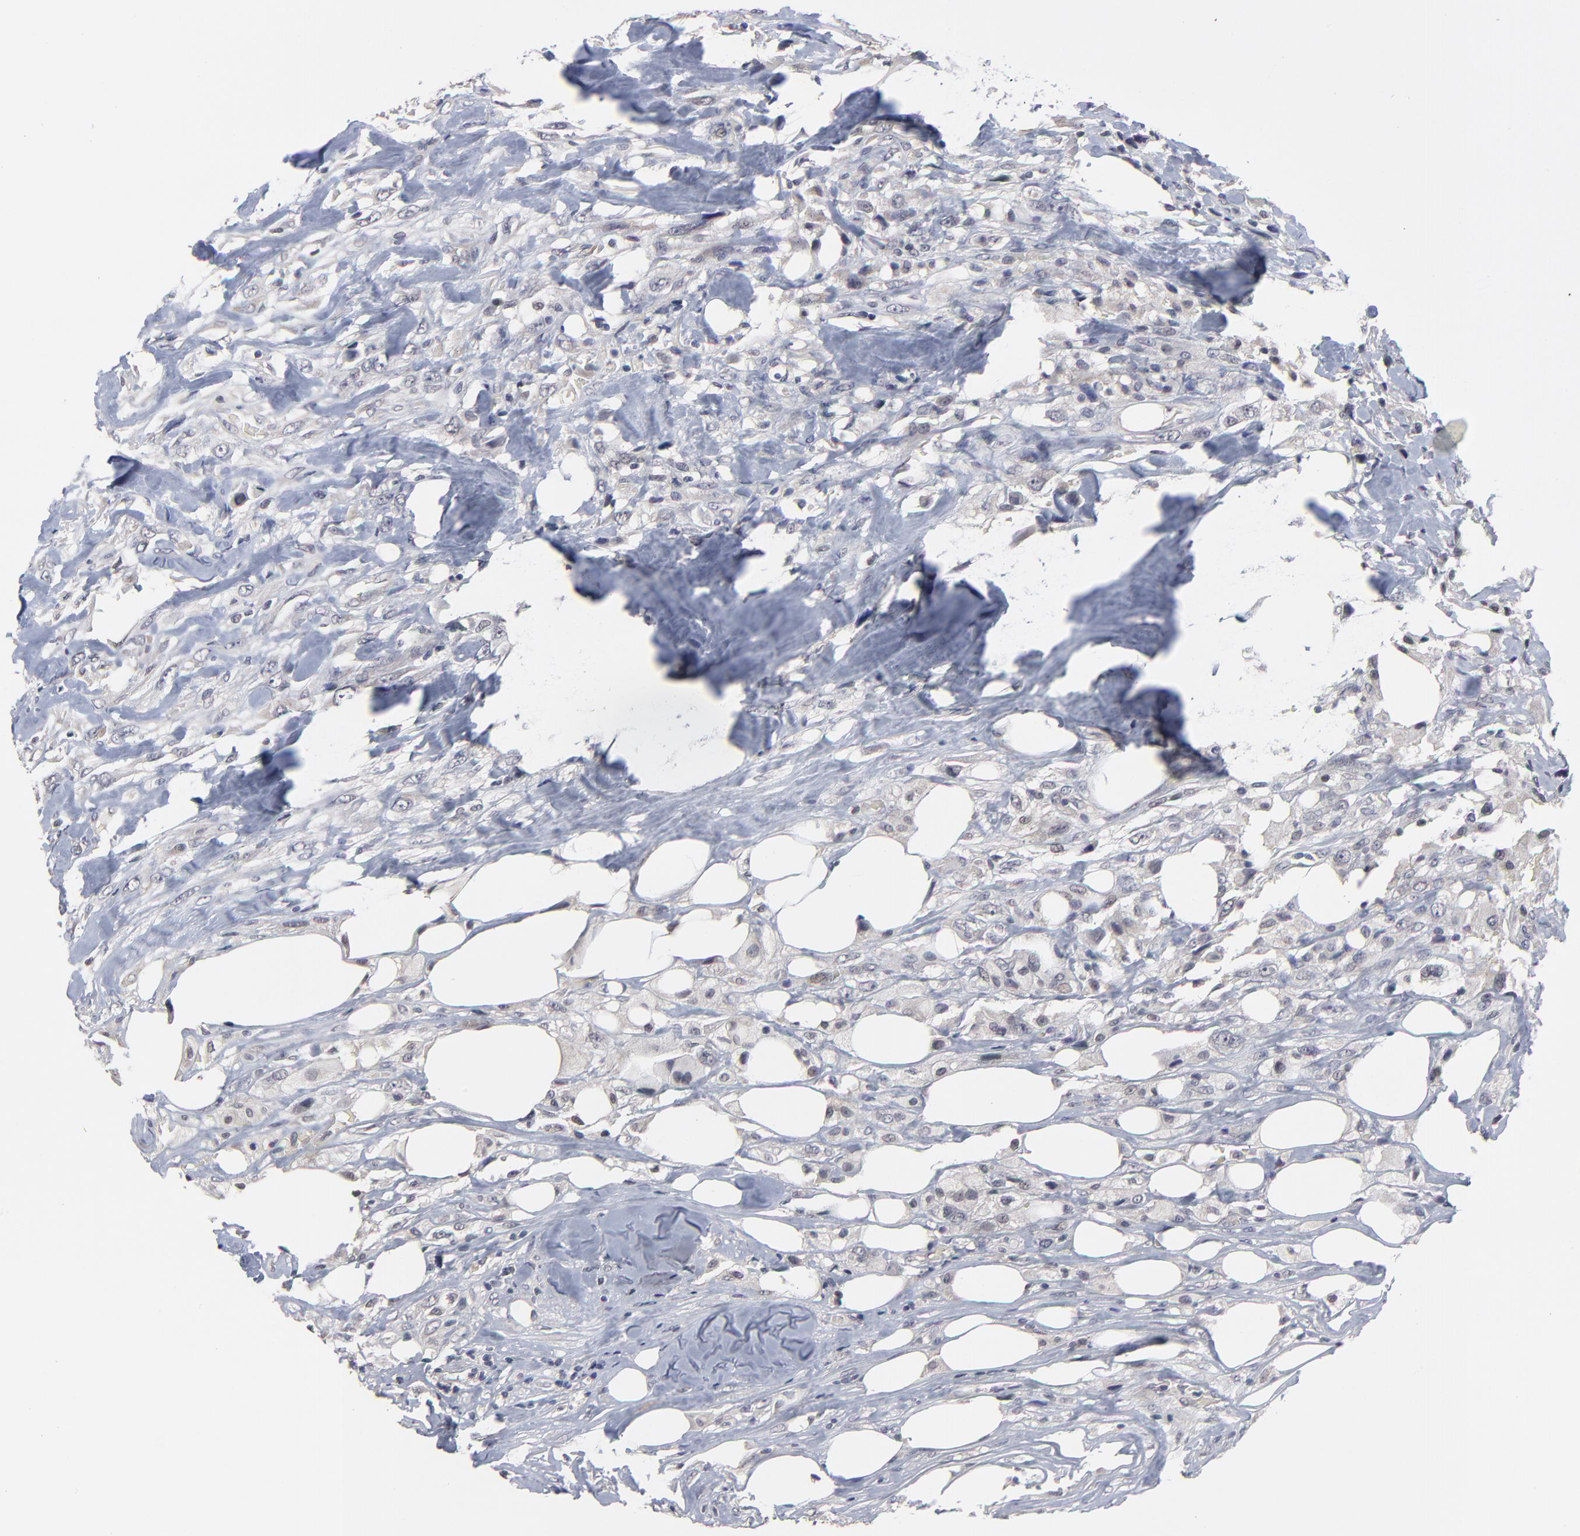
{"staining": {"intensity": "weak", "quantity": "<25%", "location": "cytoplasmic/membranous"}, "tissue": "breast cancer", "cell_type": "Tumor cells", "image_type": "cancer", "snomed": [{"axis": "morphology", "description": "Neoplasm, malignant, NOS"}, {"axis": "topography", "description": "Breast"}], "caption": "Immunohistochemistry (IHC) photomicrograph of human breast cancer stained for a protein (brown), which displays no staining in tumor cells.", "gene": "MAGEA10", "patient": {"sex": "female", "age": 50}}